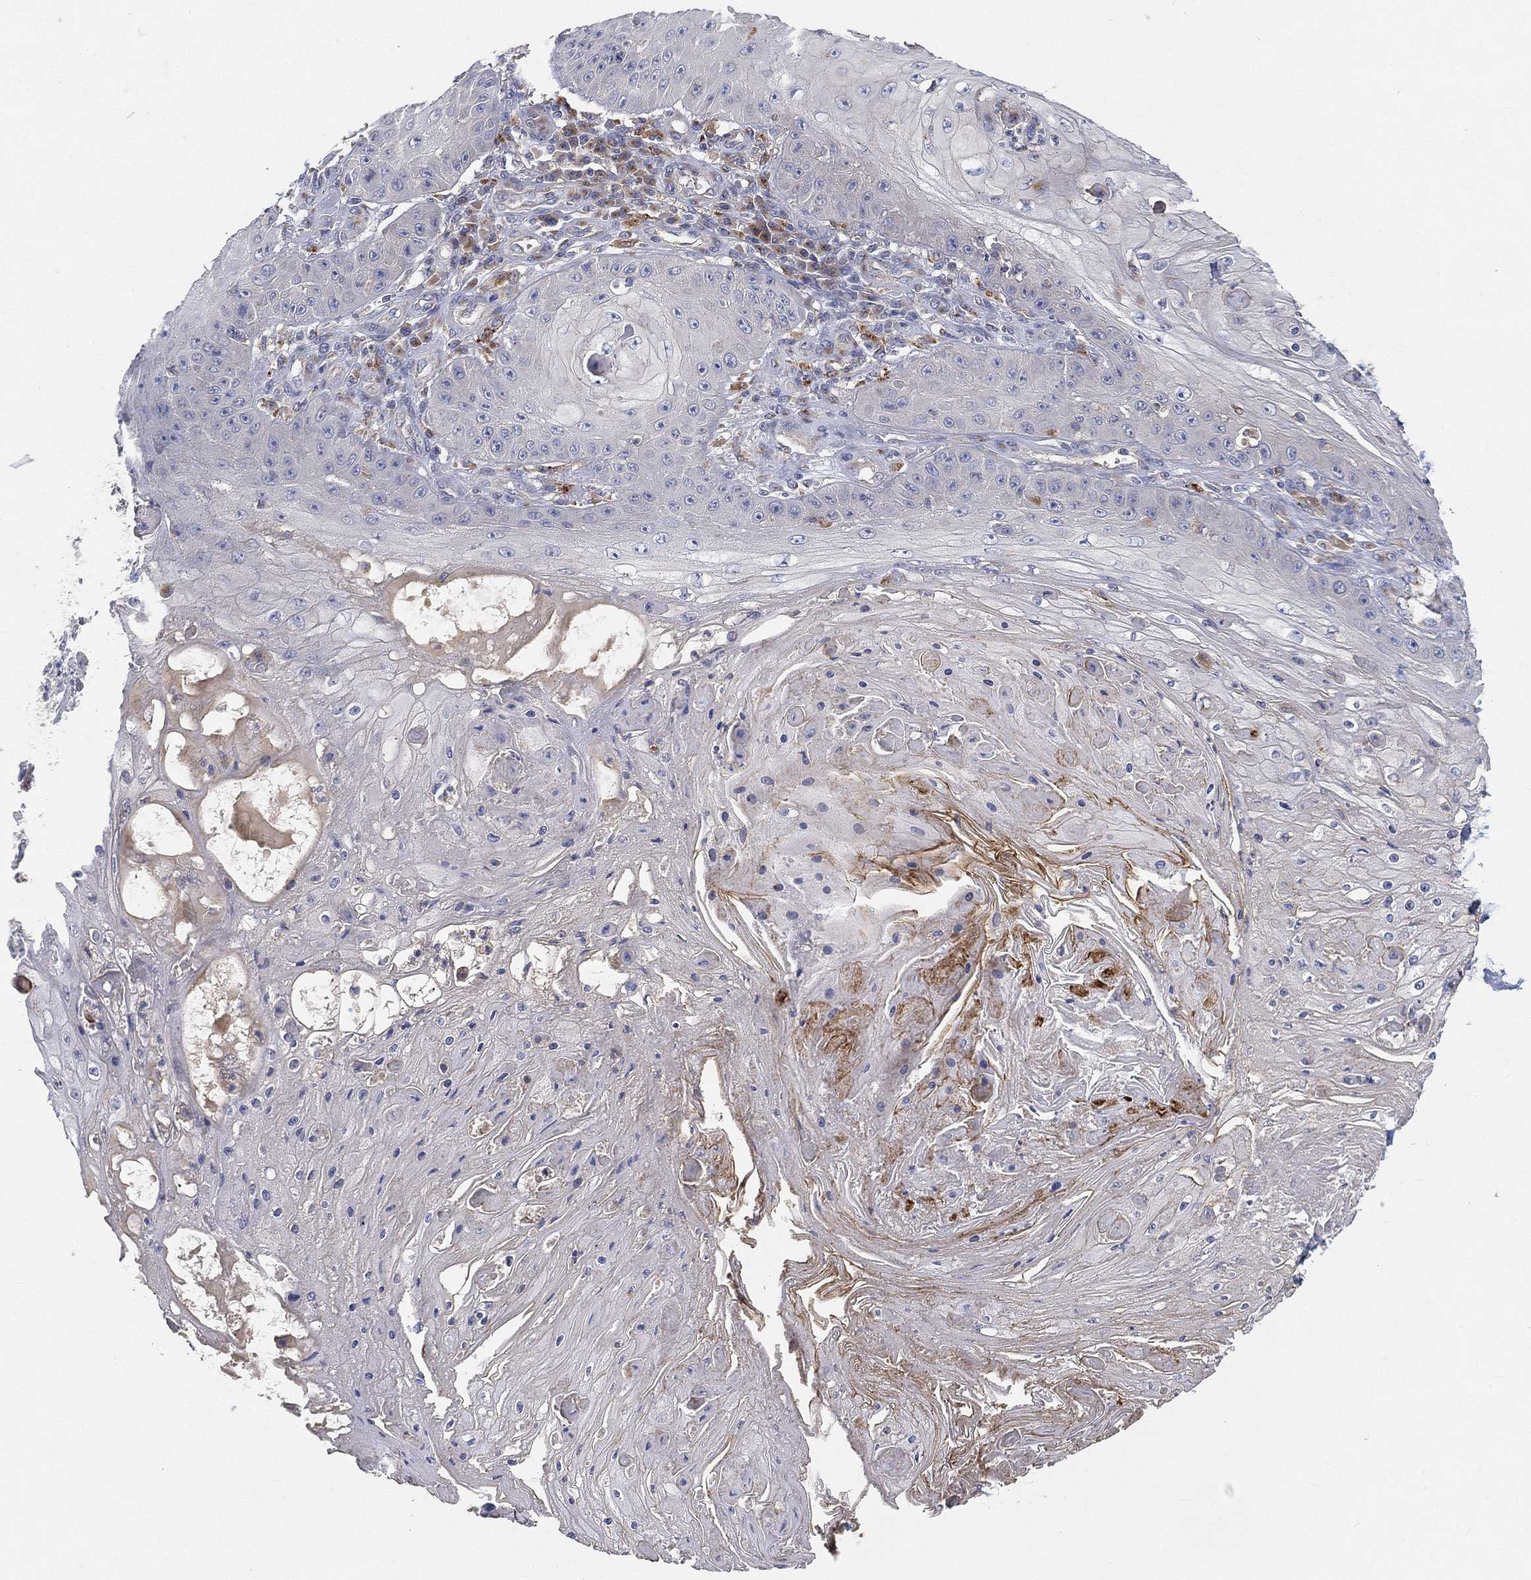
{"staining": {"intensity": "negative", "quantity": "none", "location": "none"}, "tissue": "skin cancer", "cell_type": "Tumor cells", "image_type": "cancer", "snomed": [{"axis": "morphology", "description": "Squamous cell carcinoma, NOS"}, {"axis": "topography", "description": "Skin"}], "caption": "Immunohistochemical staining of human skin cancer exhibits no significant staining in tumor cells.", "gene": "CTSL", "patient": {"sex": "male", "age": 70}}